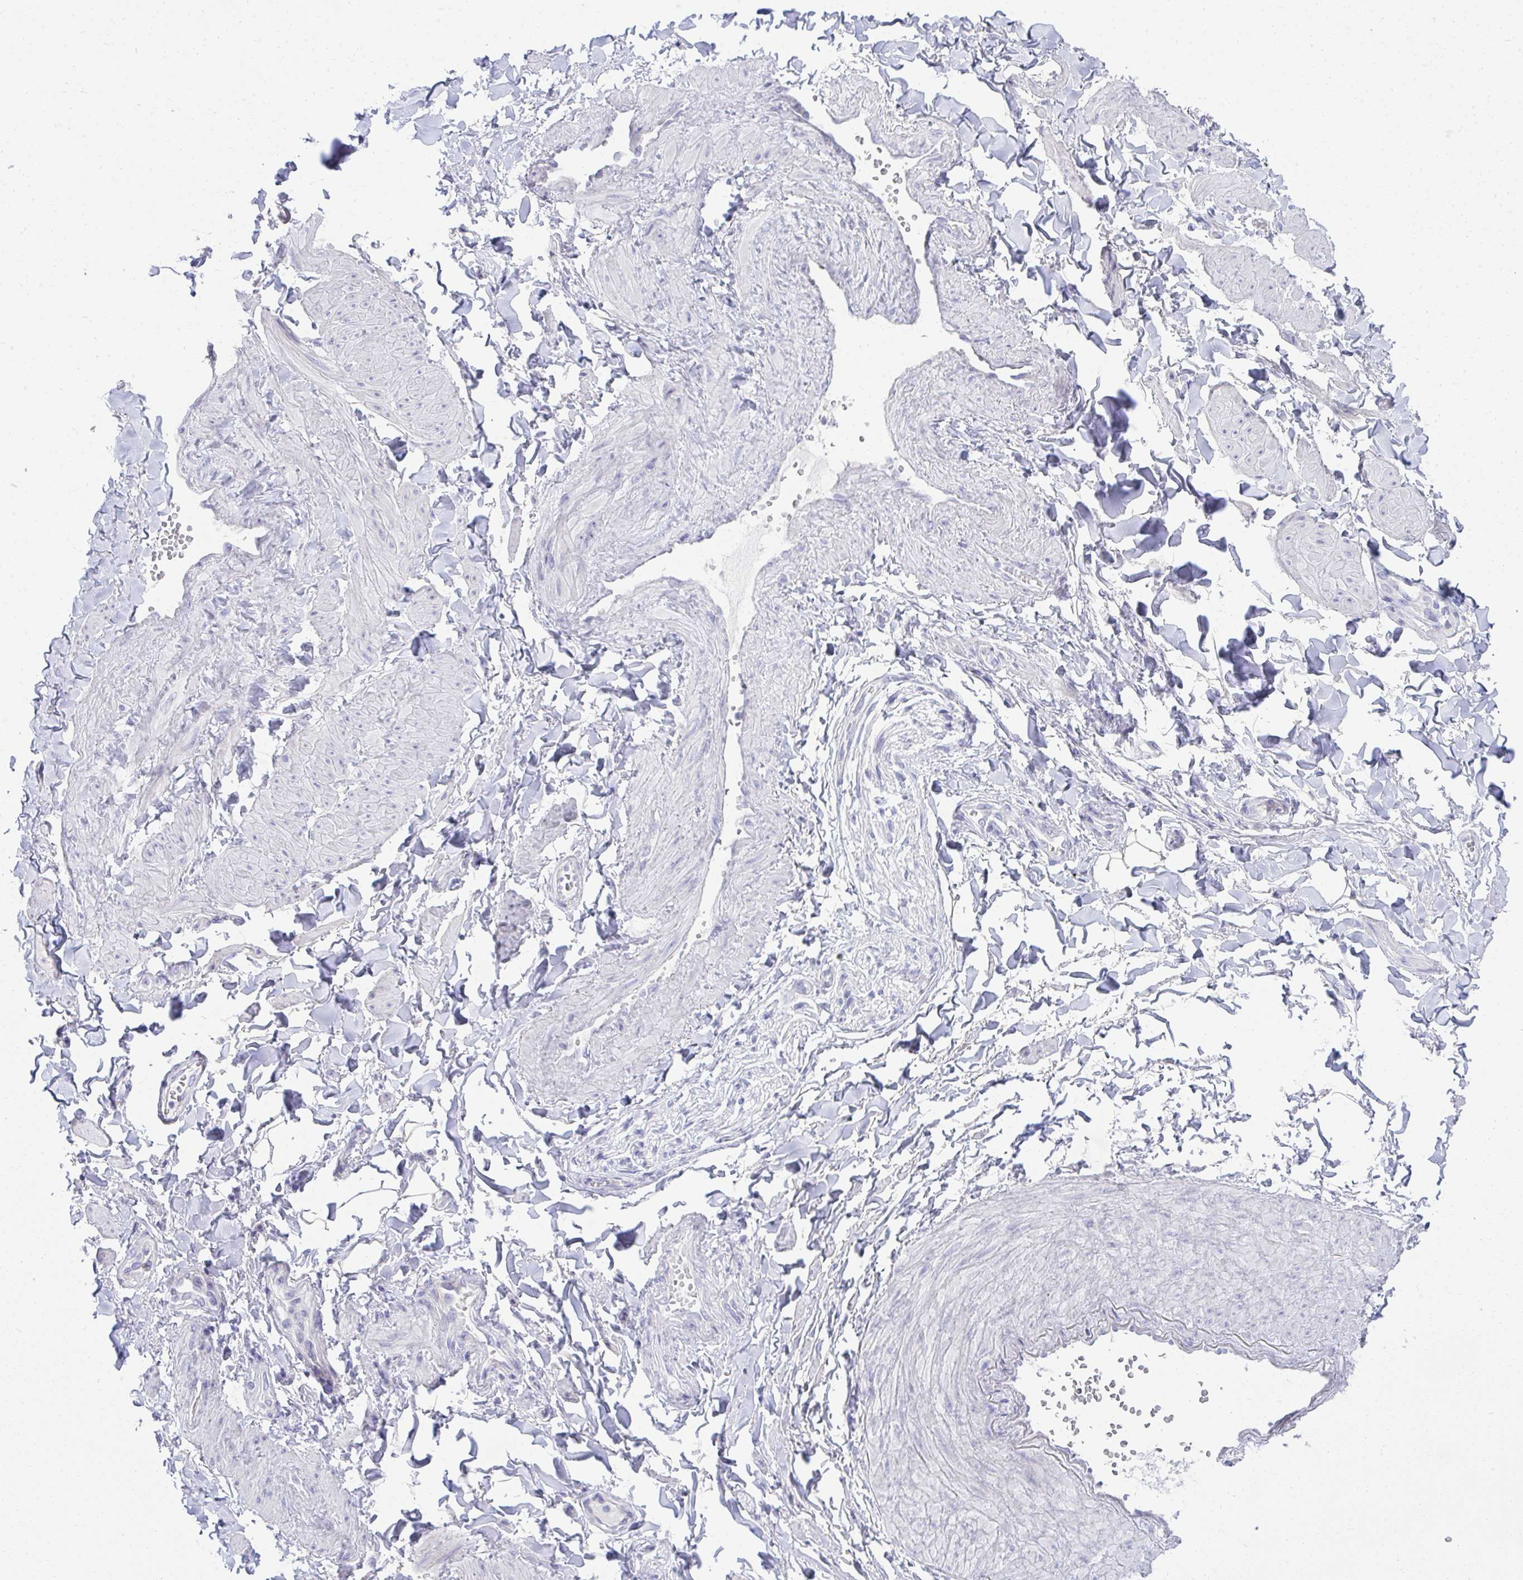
{"staining": {"intensity": "negative", "quantity": "none", "location": "none"}, "tissue": "adipose tissue", "cell_type": "Adipocytes", "image_type": "normal", "snomed": [{"axis": "morphology", "description": "Normal tissue, NOS"}, {"axis": "topography", "description": "Epididymis"}, {"axis": "topography", "description": "Peripheral nerve tissue"}], "caption": "This is an immunohistochemistry (IHC) micrograph of normal adipose tissue. There is no expression in adipocytes.", "gene": "FASLG", "patient": {"sex": "male", "age": 32}}